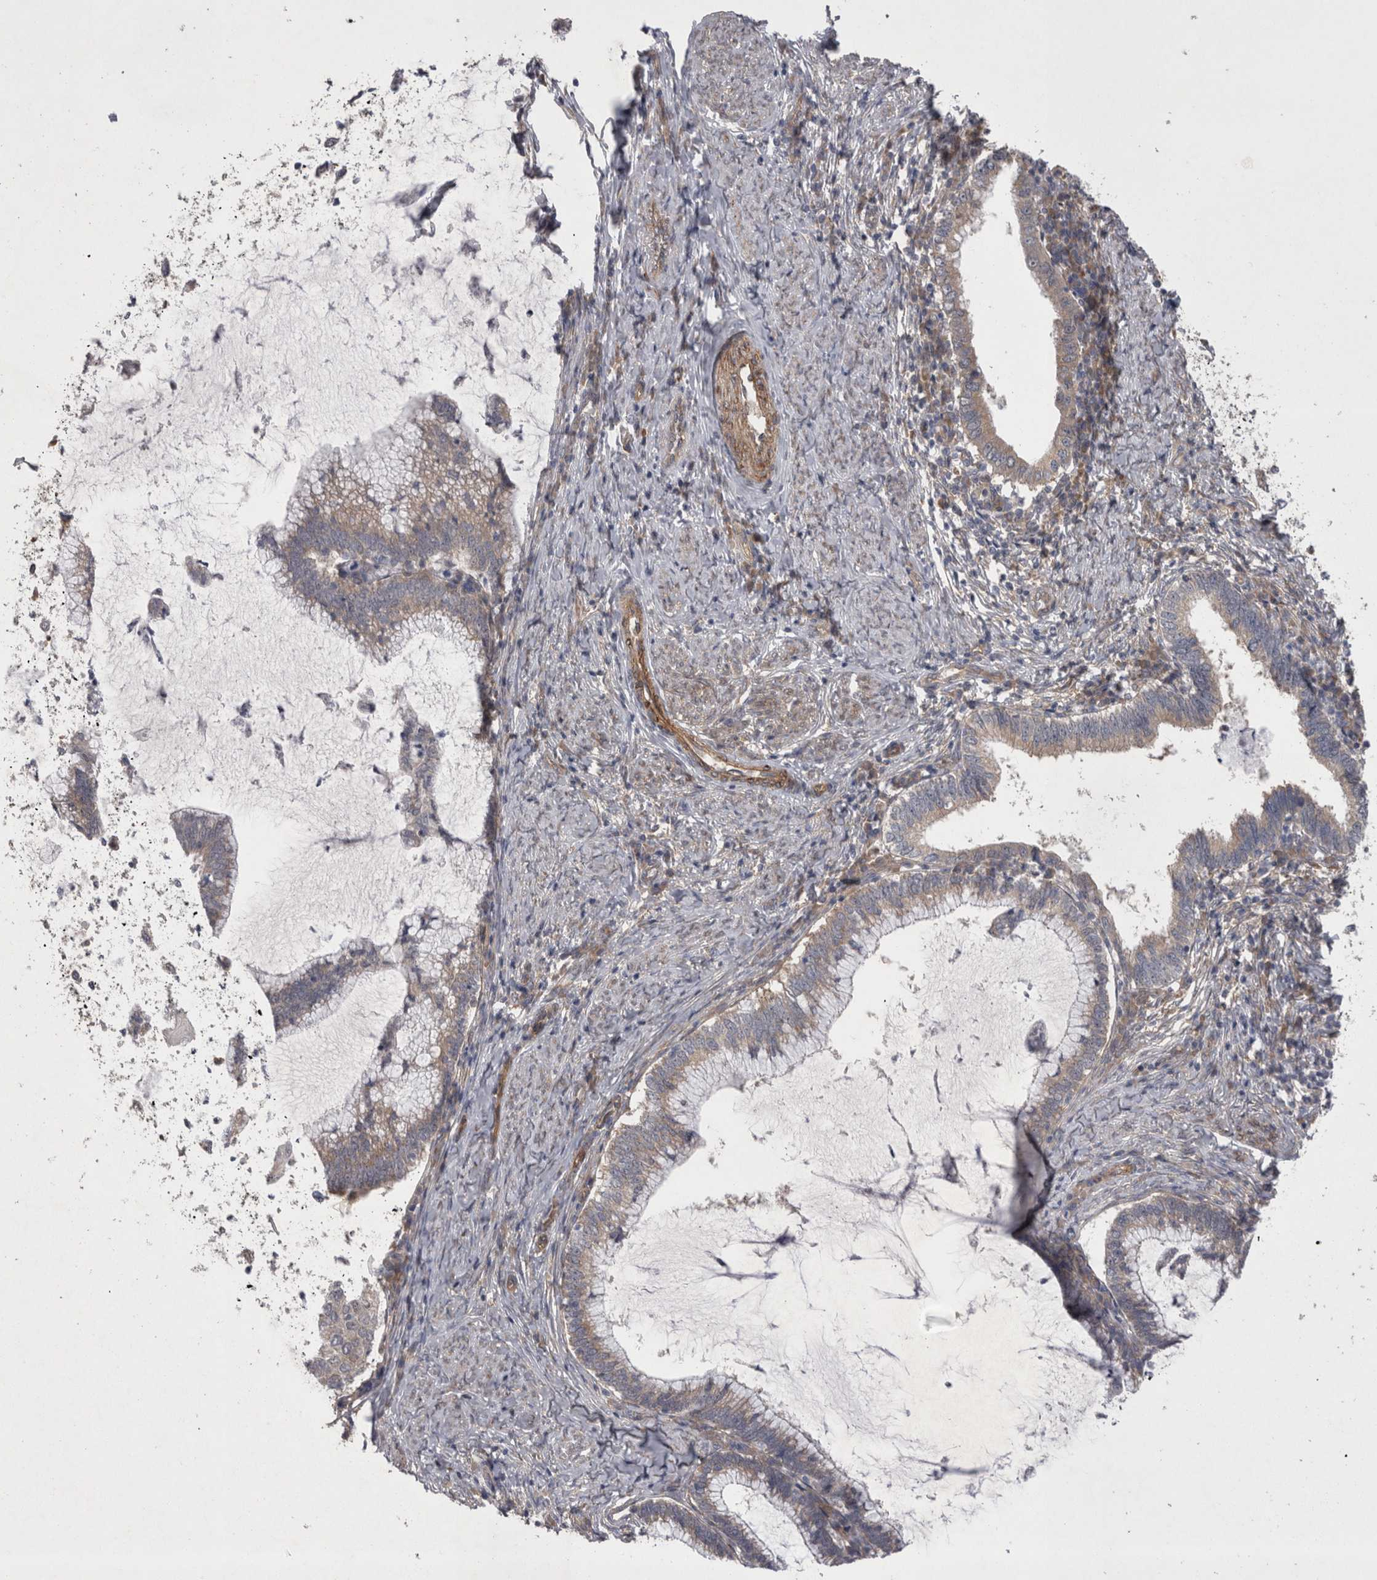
{"staining": {"intensity": "weak", "quantity": "25%-75%", "location": "cytoplasmic/membranous"}, "tissue": "cervical cancer", "cell_type": "Tumor cells", "image_type": "cancer", "snomed": [{"axis": "morphology", "description": "Adenocarcinoma, NOS"}, {"axis": "topography", "description": "Cervix"}], "caption": "Immunohistochemistry (DAB) staining of cervical adenocarcinoma displays weak cytoplasmic/membranous protein expression in about 25%-75% of tumor cells.", "gene": "DDX6", "patient": {"sex": "female", "age": 36}}